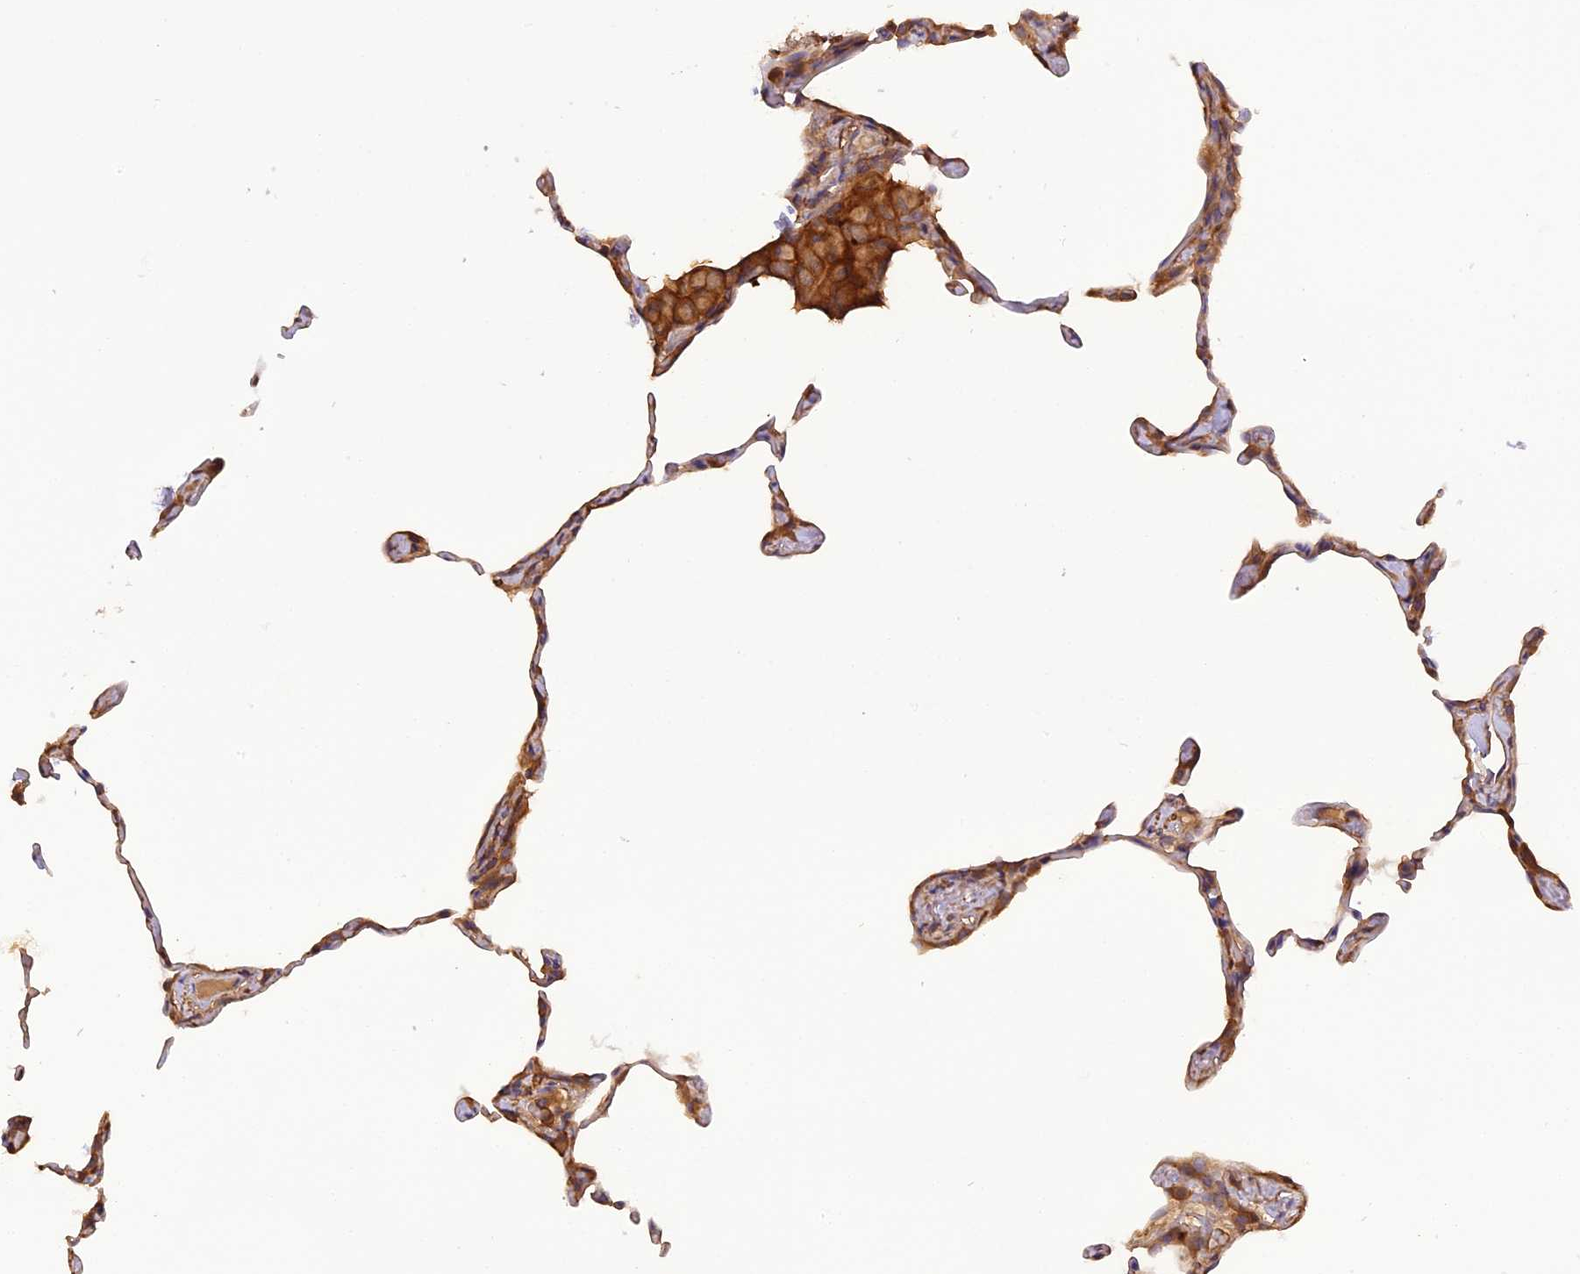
{"staining": {"intensity": "negative", "quantity": "none", "location": "none"}, "tissue": "lung", "cell_type": "Alveolar cells", "image_type": "normal", "snomed": [{"axis": "morphology", "description": "Normal tissue, NOS"}, {"axis": "topography", "description": "Lung"}], "caption": "This is an immunohistochemistry micrograph of unremarkable human lung. There is no staining in alveolar cells.", "gene": "STOML1", "patient": {"sex": "female", "age": 57}}